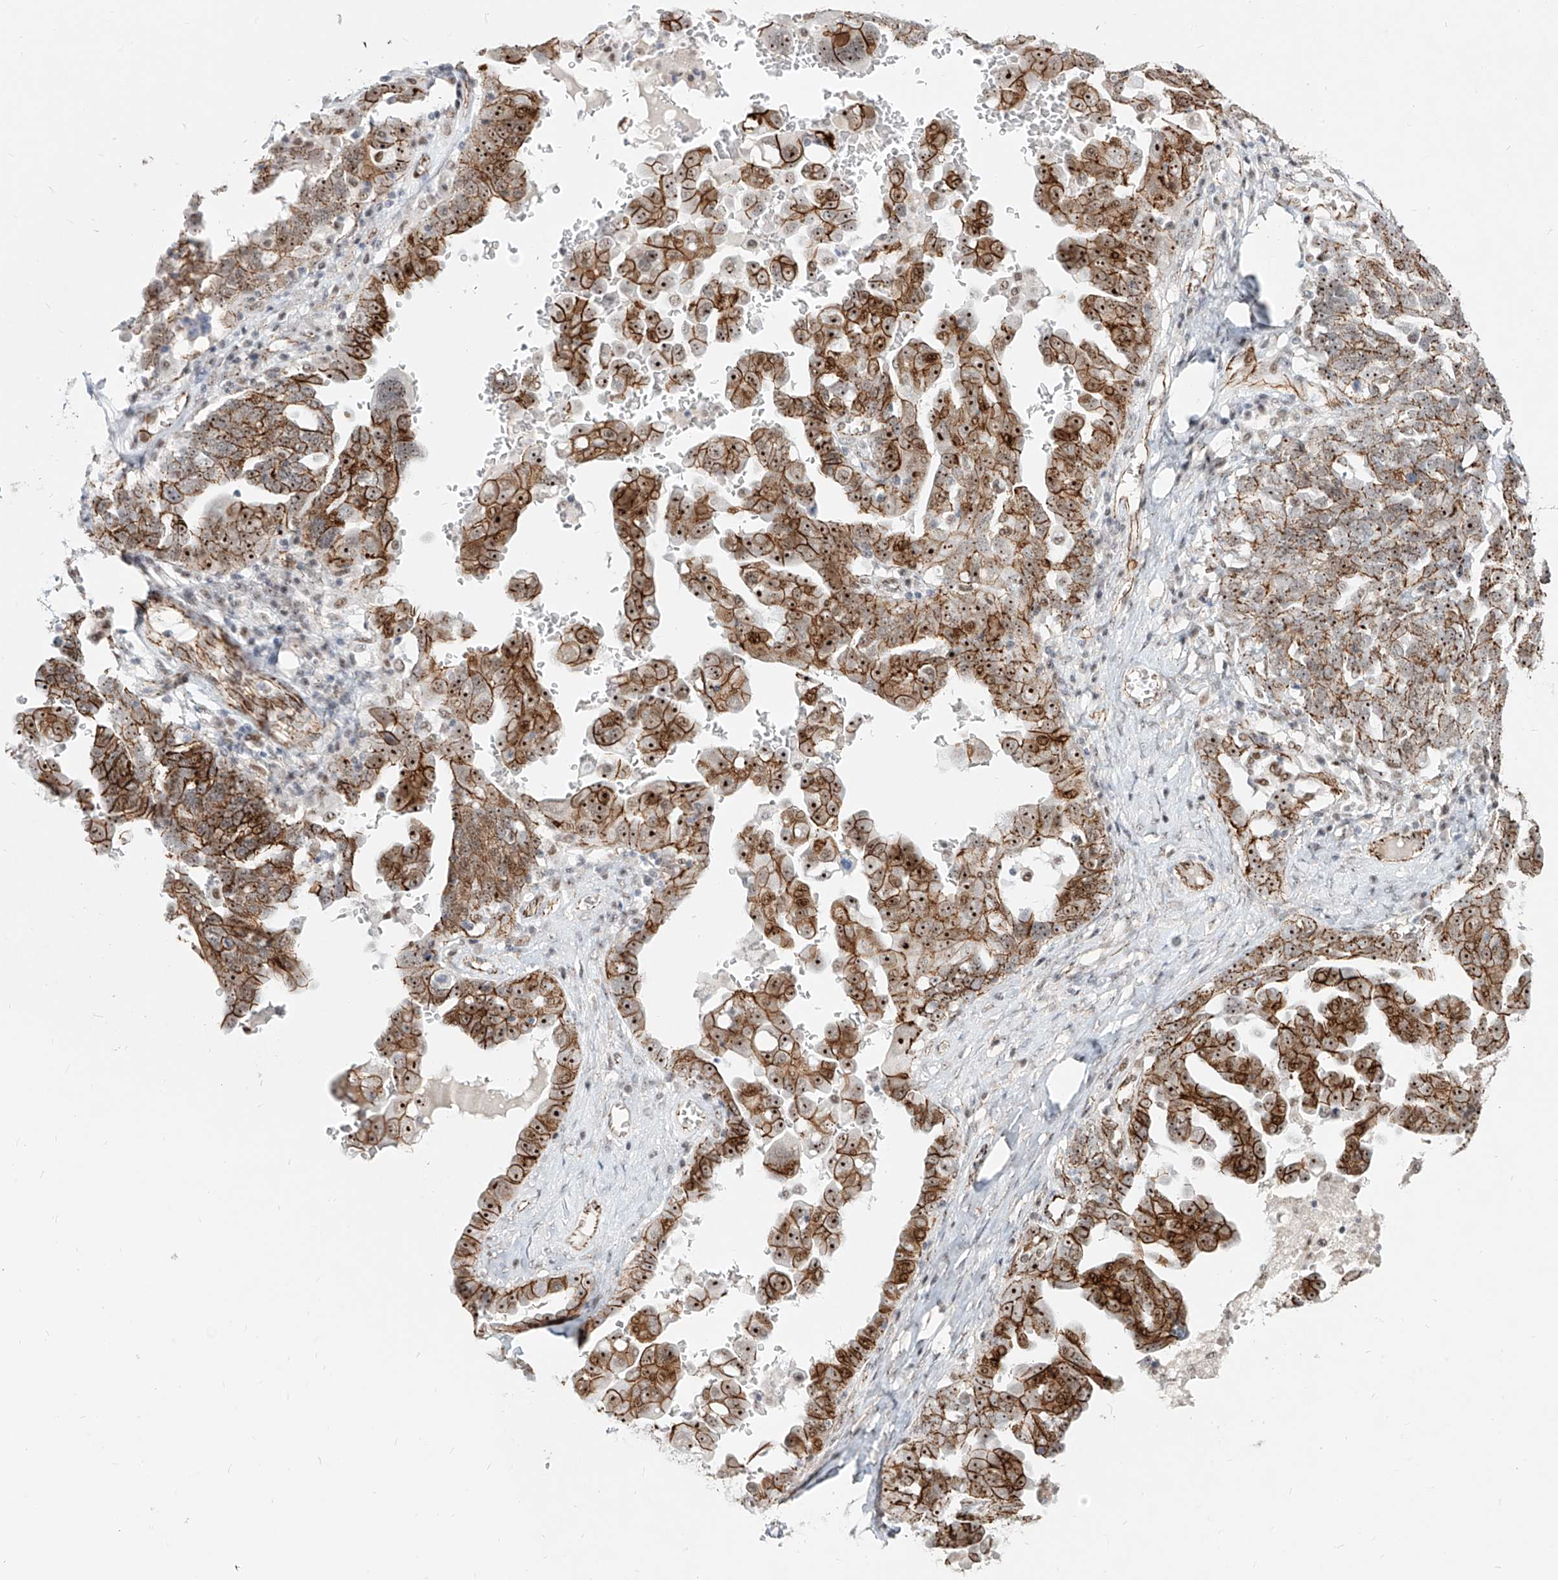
{"staining": {"intensity": "strong", "quantity": ">75%", "location": "cytoplasmic/membranous,nuclear"}, "tissue": "ovarian cancer", "cell_type": "Tumor cells", "image_type": "cancer", "snomed": [{"axis": "morphology", "description": "Carcinoma, endometroid"}, {"axis": "topography", "description": "Ovary"}], "caption": "Protein staining exhibits strong cytoplasmic/membranous and nuclear staining in approximately >75% of tumor cells in ovarian cancer (endometroid carcinoma).", "gene": "ZNF710", "patient": {"sex": "female", "age": 62}}